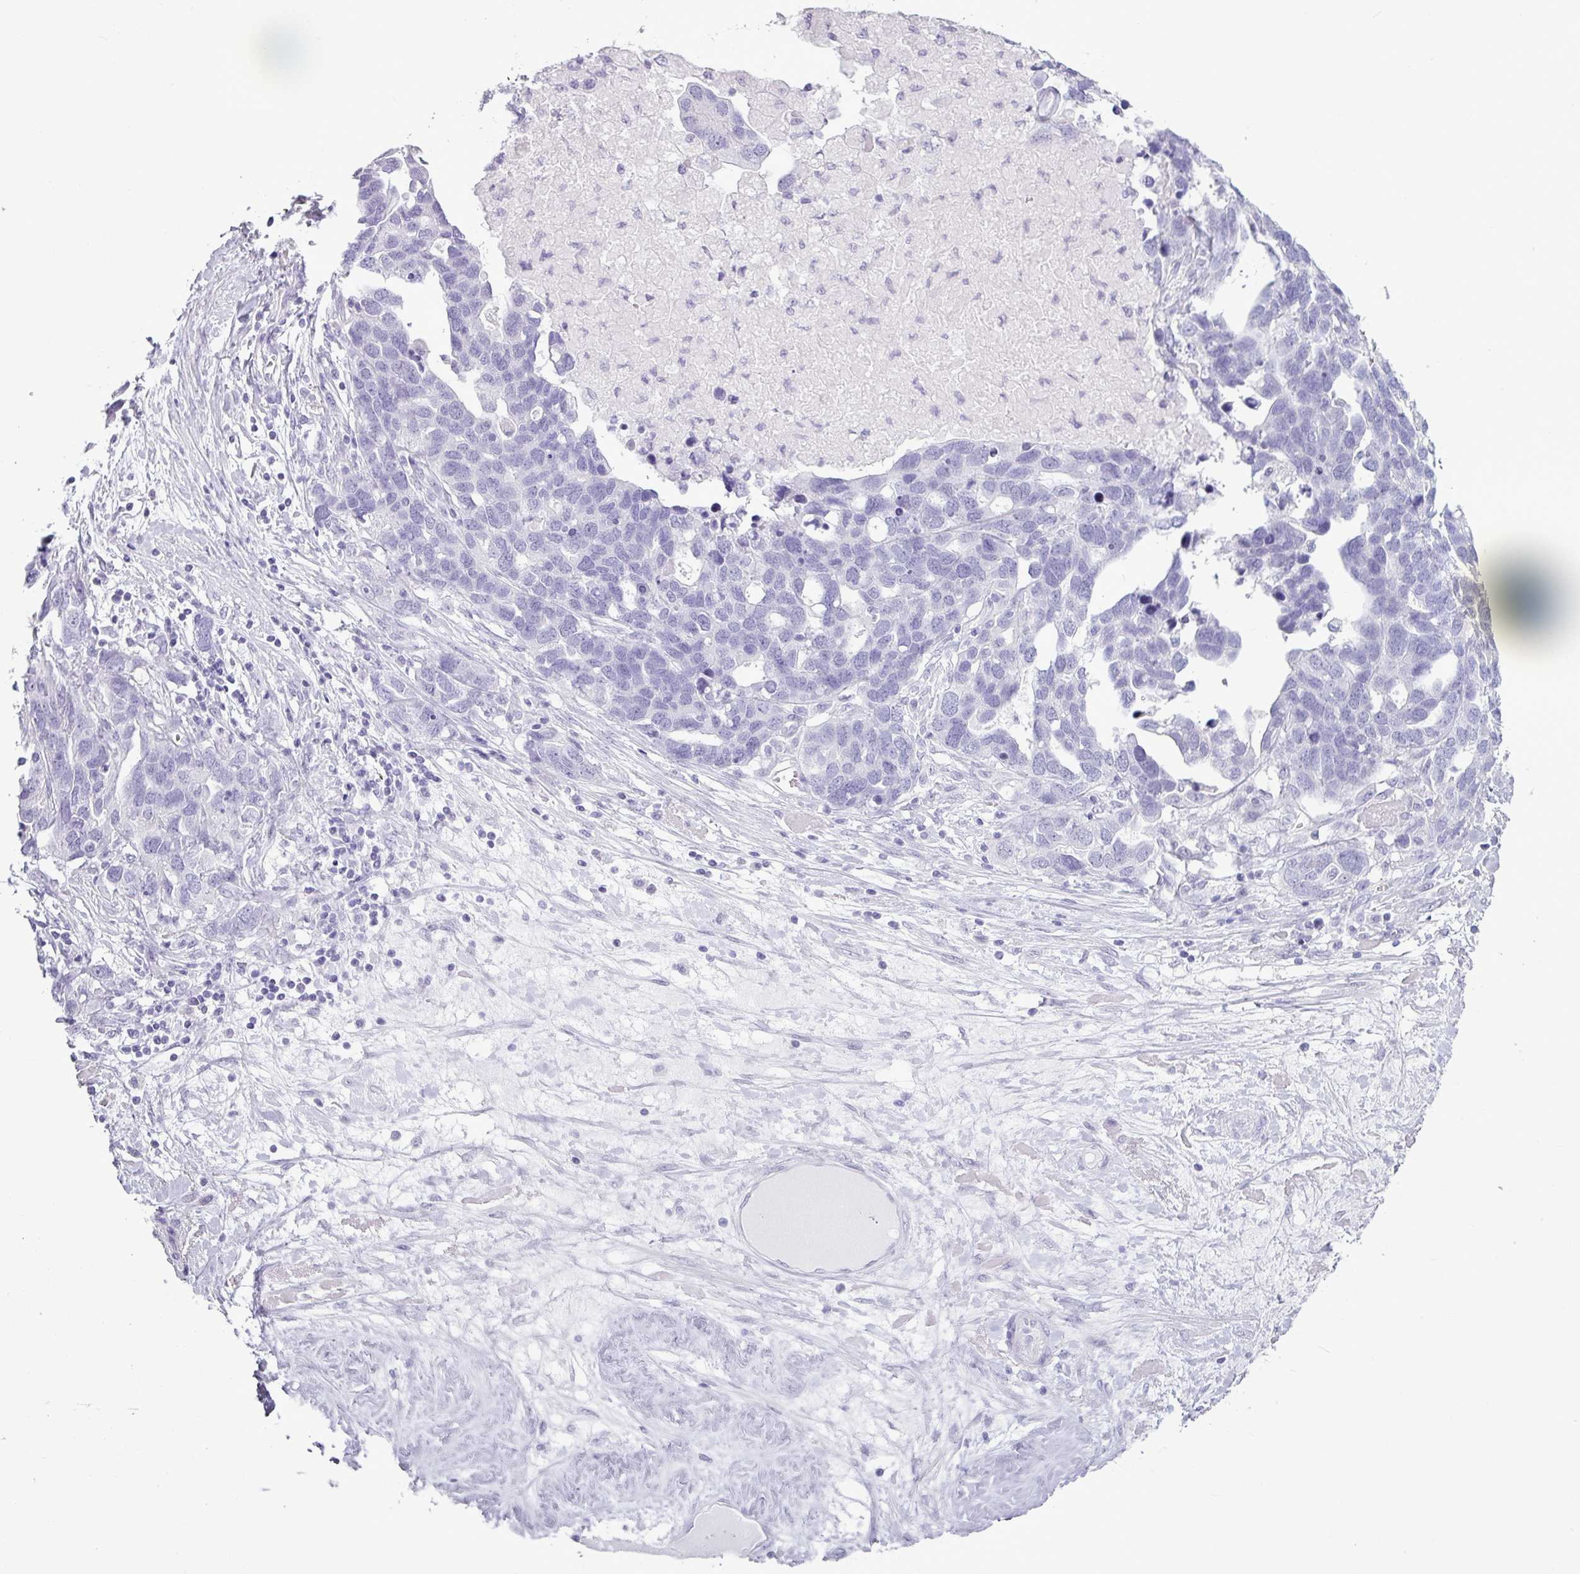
{"staining": {"intensity": "negative", "quantity": "none", "location": "none"}, "tissue": "ovarian cancer", "cell_type": "Tumor cells", "image_type": "cancer", "snomed": [{"axis": "morphology", "description": "Cystadenocarcinoma, serous, NOS"}, {"axis": "topography", "description": "Ovary"}], "caption": "Immunohistochemical staining of human ovarian cancer reveals no significant expression in tumor cells.", "gene": "AMY2A", "patient": {"sex": "female", "age": 54}}